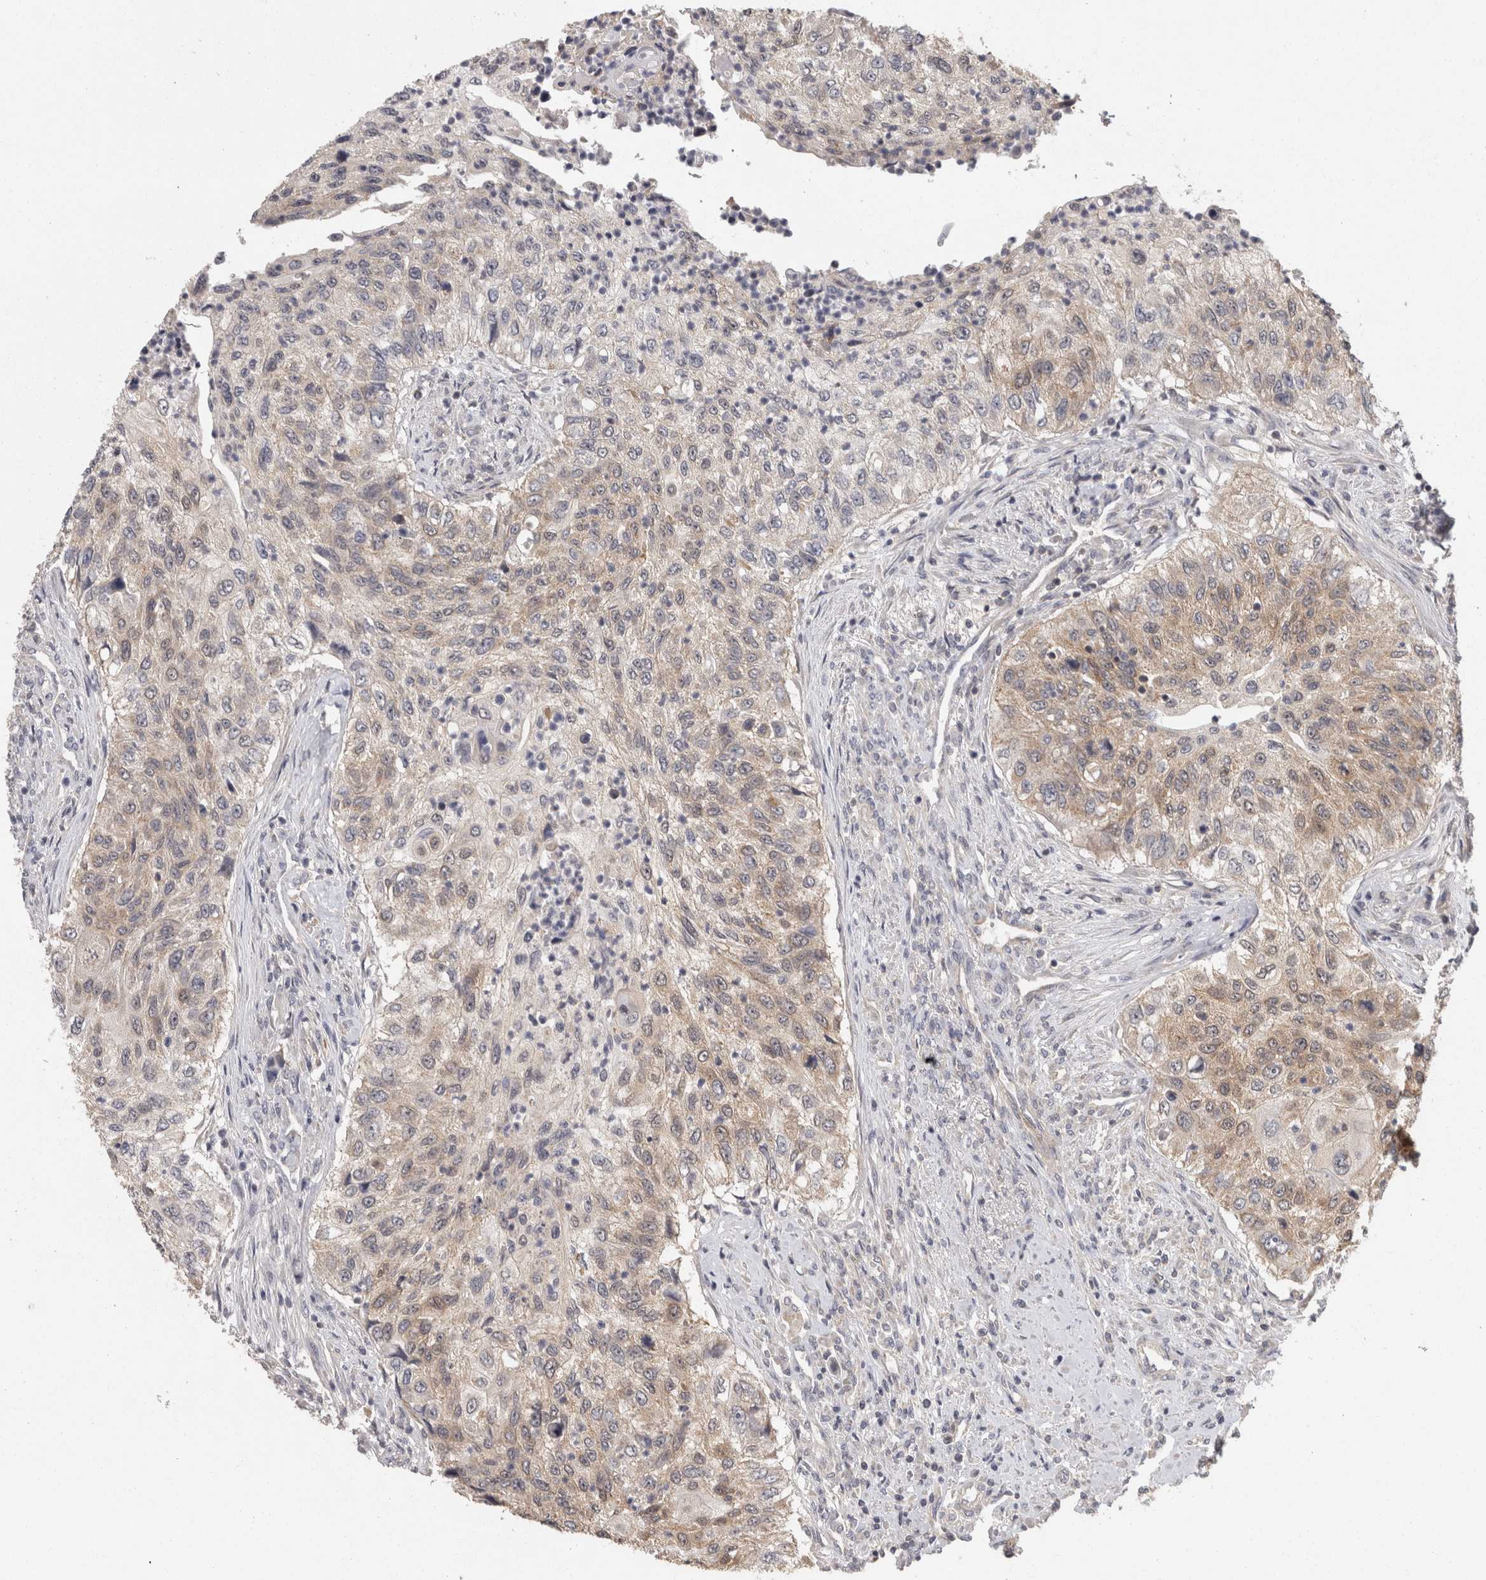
{"staining": {"intensity": "moderate", "quantity": "25%-75%", "location": "cytoplasmic/membranous"}, "tissue": "urothelial cancer", "cell_type": "Tumor cells", "image_type": "cancer", "snomed": [{"axis": "morphology", "description": "Urothelial carcinoma, High grade"}, {"axis": "topography", "description": "Urinary bladder"}], "caption": "There is medium levels of moderate cytoplasmic/membranous positivity in tumor cells of urothelial cancer, as demonstrated by immunohistochemical staining (brown color).", "gene": "ACAT2", "patient": {"sex": "female", "age": 60}}